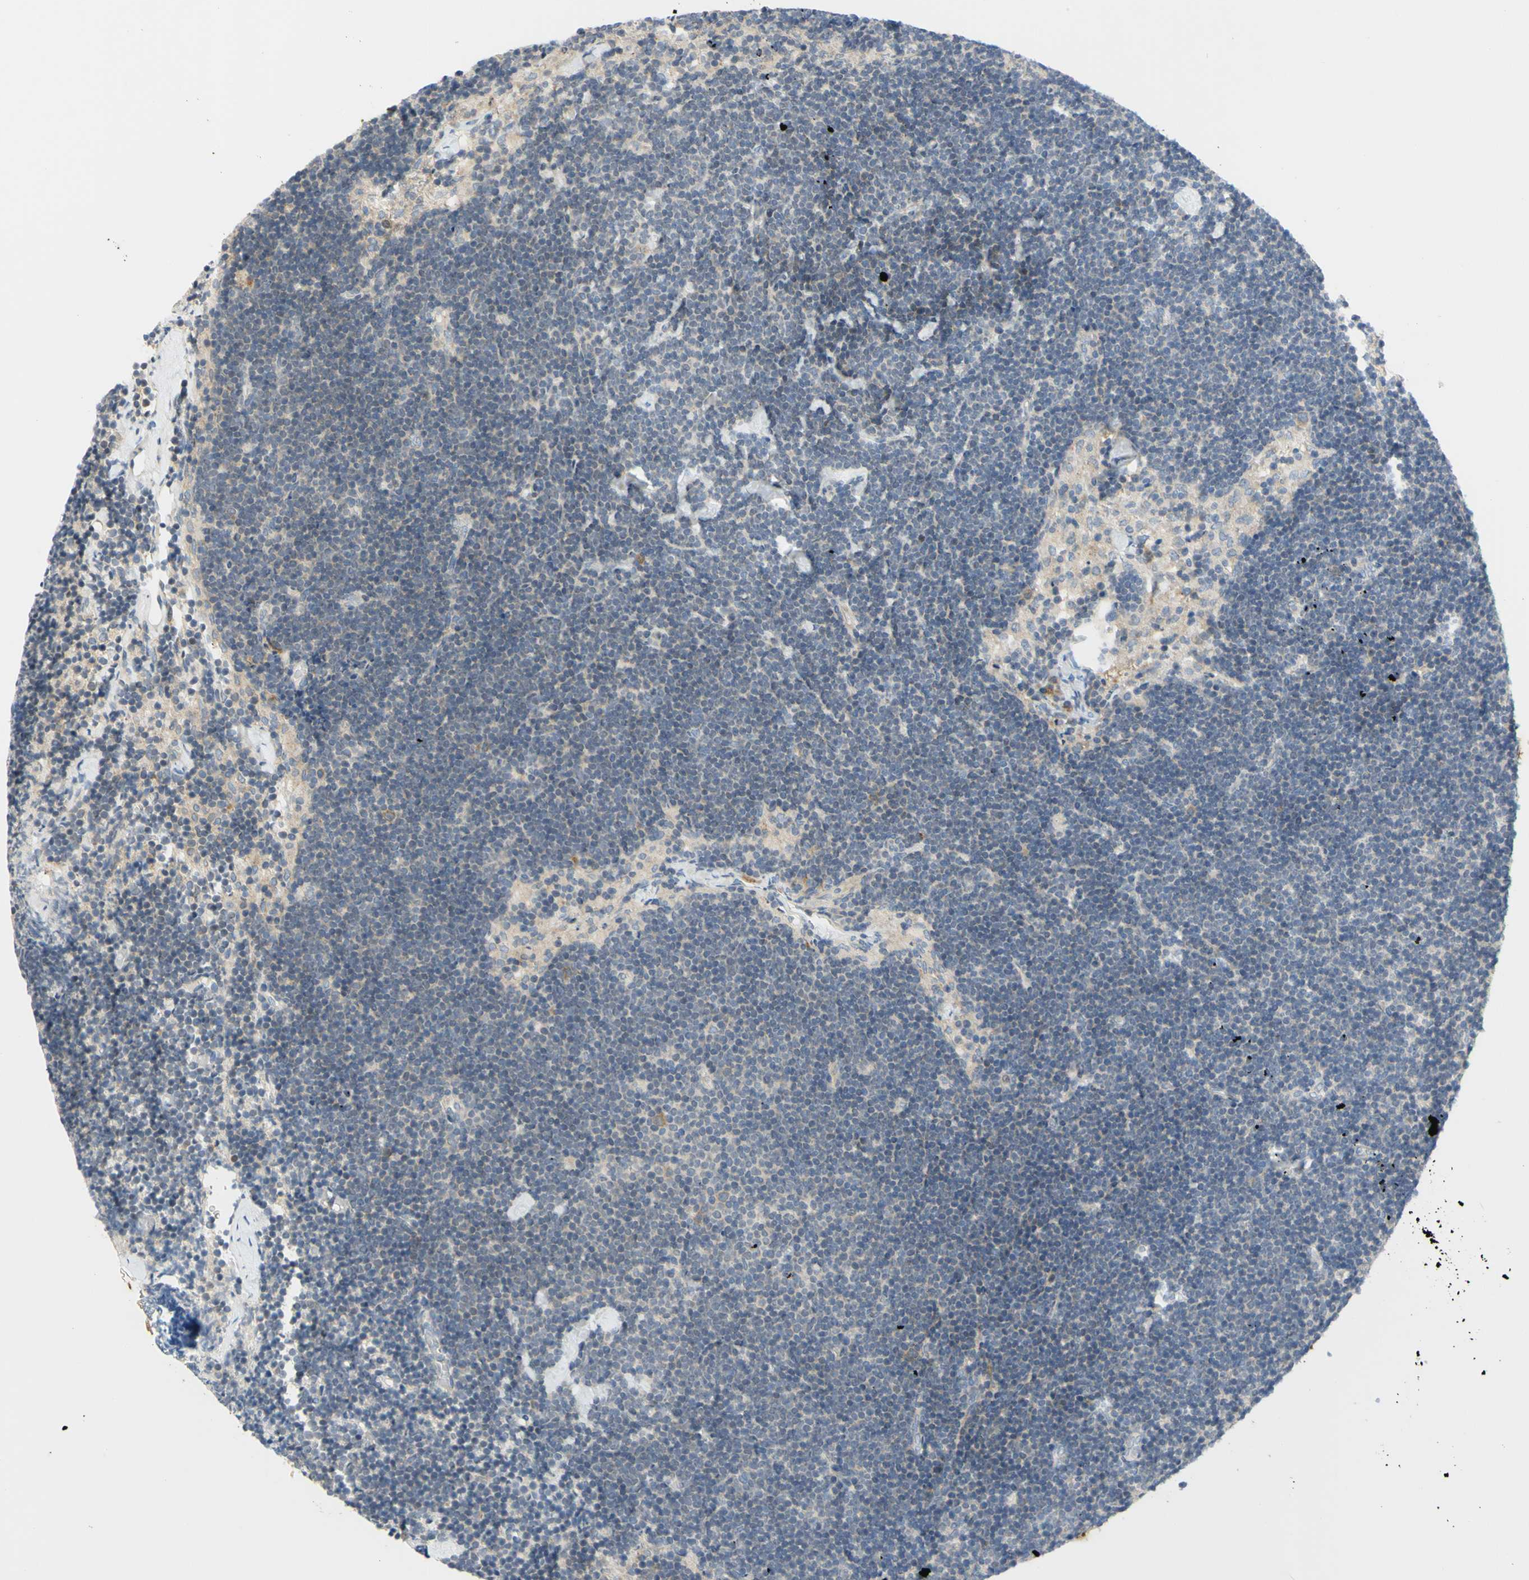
{"staining": {"intensity": "moderate", "quantity": "<25%", "location": "cytoplasmic/membranous"}, "tissue": "lymph node", "cell_type": "Germinal center cells", "image_type": "normal", "snomed": [{"axis": "morphology", "description": "Normal tissue, NOS"}, {"axis": "topography", "description": "Lymph node"}], "caption": "The immunohistochemical stain labels moderate cytoplasmic/membranous expression in germinal center cells of benign lymph node. The protein of interest is stained brown, and the nuclei are stained in blue (DAB IHC with brightfield microscopy, high magnification).", "gene": "CCNB2", "patient": {"sex": "male", "age": 63}}